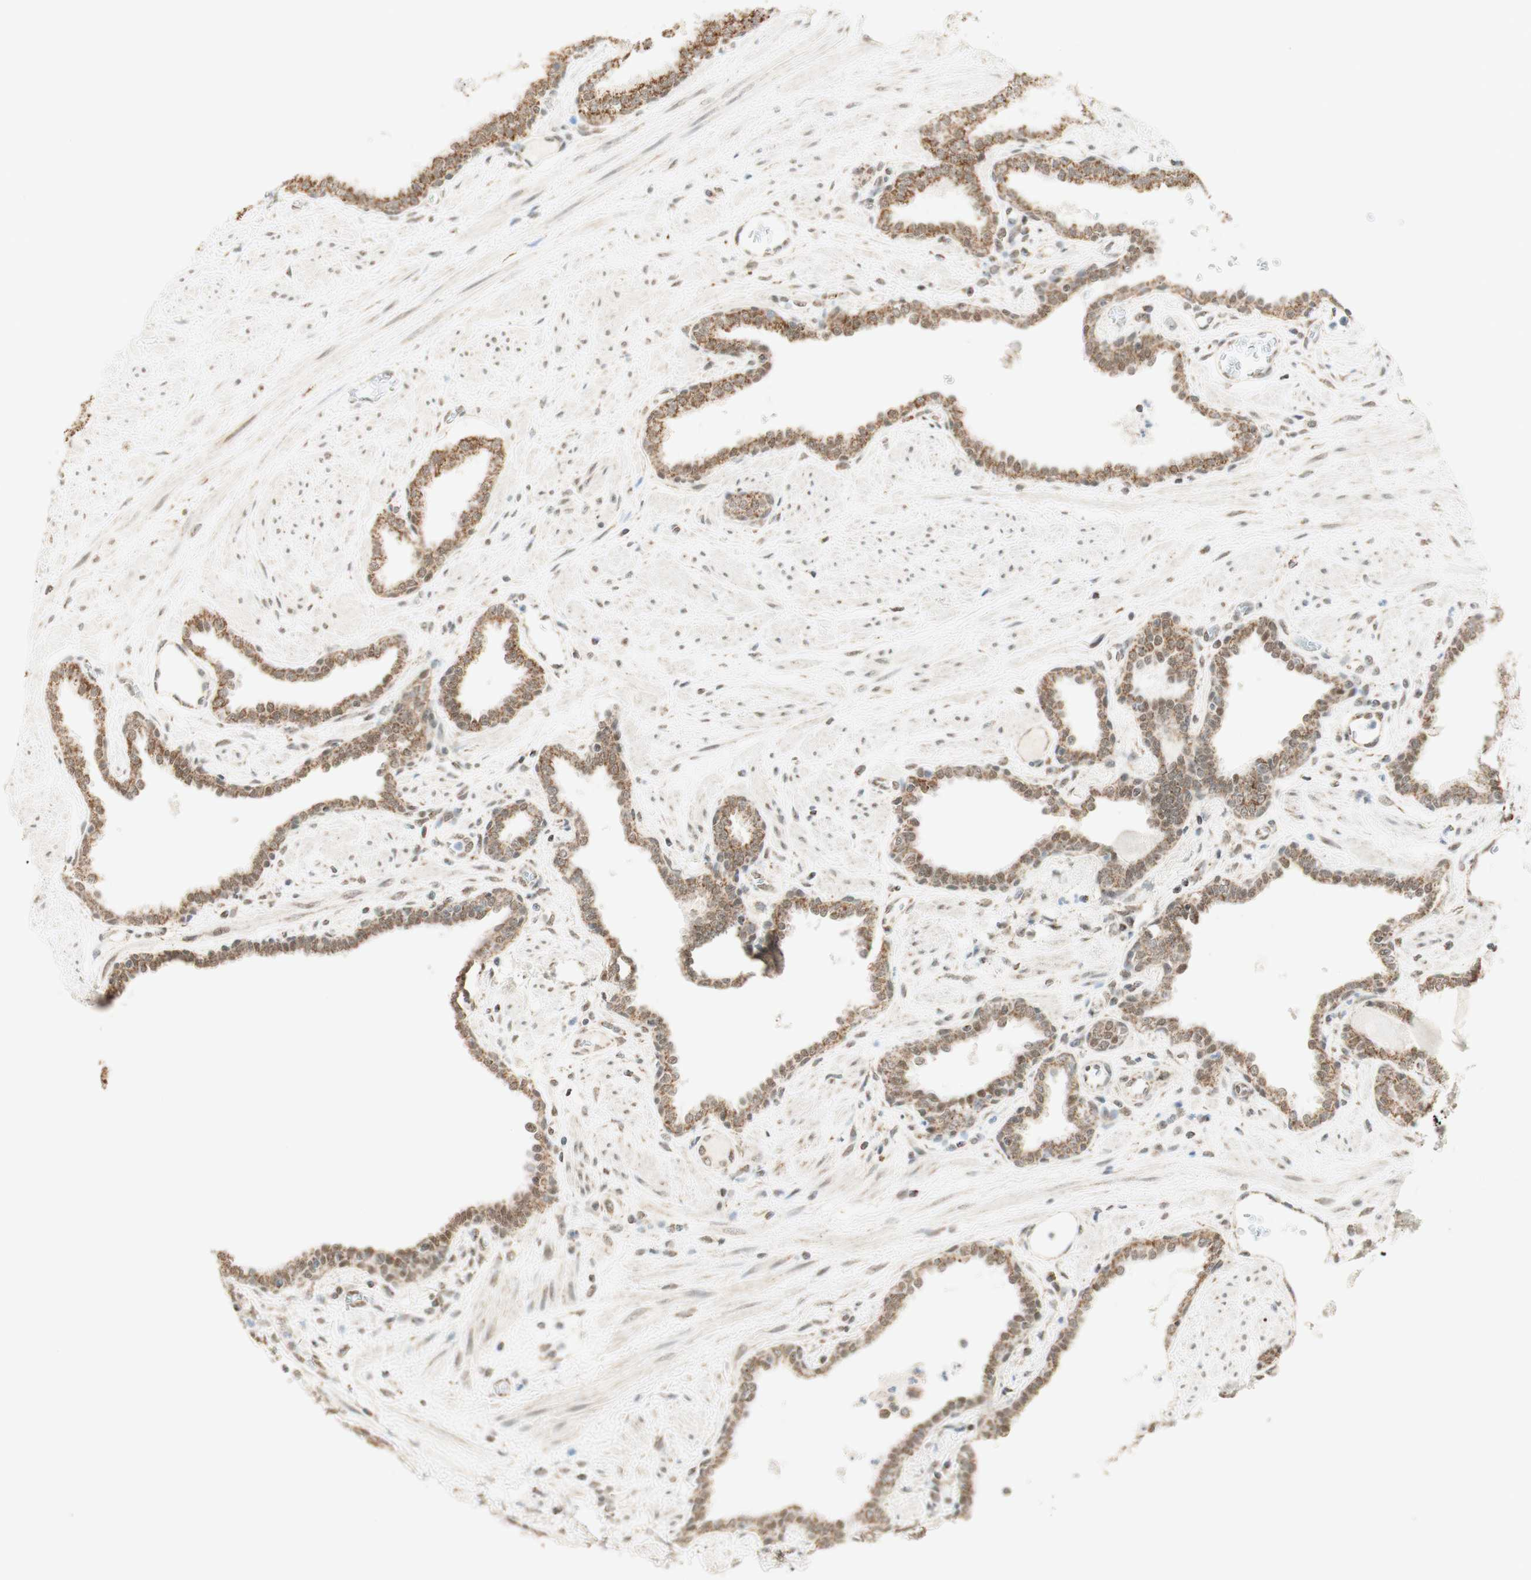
{"staining": {"intensity": "moderate", "quantity": ">75%", "location": "cytoplasmic/membranous,nuclear"}, "tissue": "prostate", "cell_type": "Glandular cells", "image_type": "normal", "snomed": [{"axis": "morphology", "description": "Normal tissue, NOS"}, {"axis": "topography", "description": "Prostate"}], "caption": "Immunohistochemistry (IHC) (DAB (3,3'-diaminobenzidine)) staining of normal human prostate demonstrates moderate cytoplasmic/membranous,nuclear protein positivity in about >75% of glandular cells.", "gene": "ZNF782", "patient": {"sex": "male", "age": 51}}